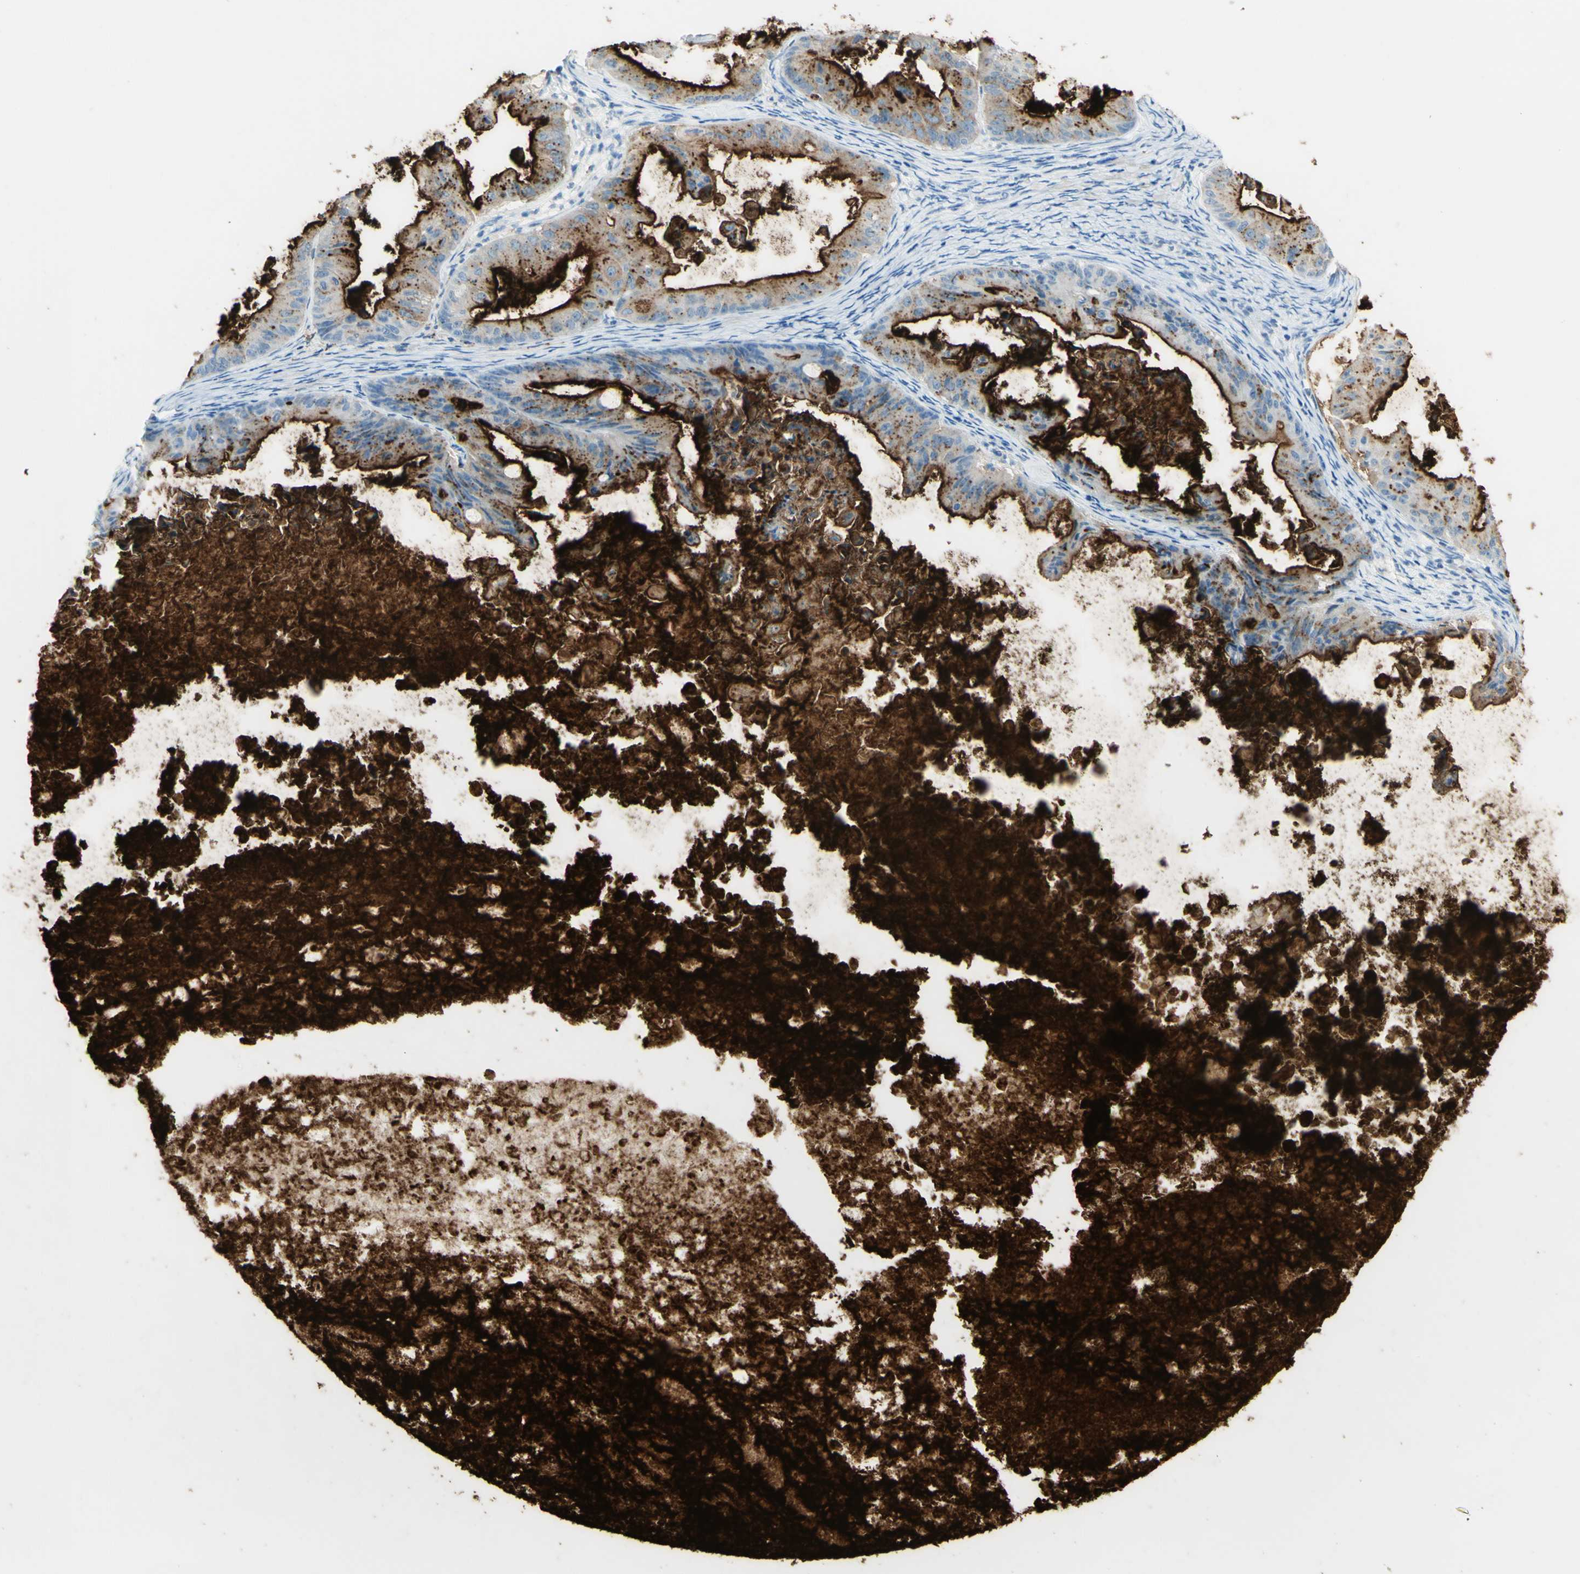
{"staining": {"intensity": "strong", "quantity": ">75%", "location": "cytoplasmic/membranous"}, "tissue": "ovarian cancer", "cell_type": "Tumor cells", "image_type": "cancer", "snomed": [{"axis": "morphology", "description": "Cystadenocarcinoma, mucinous, NOS"}, {"axis": "topography", "description": "Ovary"}], "caption": "Strong cytoplasmic/membranous positivity for a protein is identified in about >75% of tumor cells of mucinous cystadenocarcinoma (ovarian) using IHC.", "gene": "TSPAN1", "patient": {"sex": "female", "age": 37}}